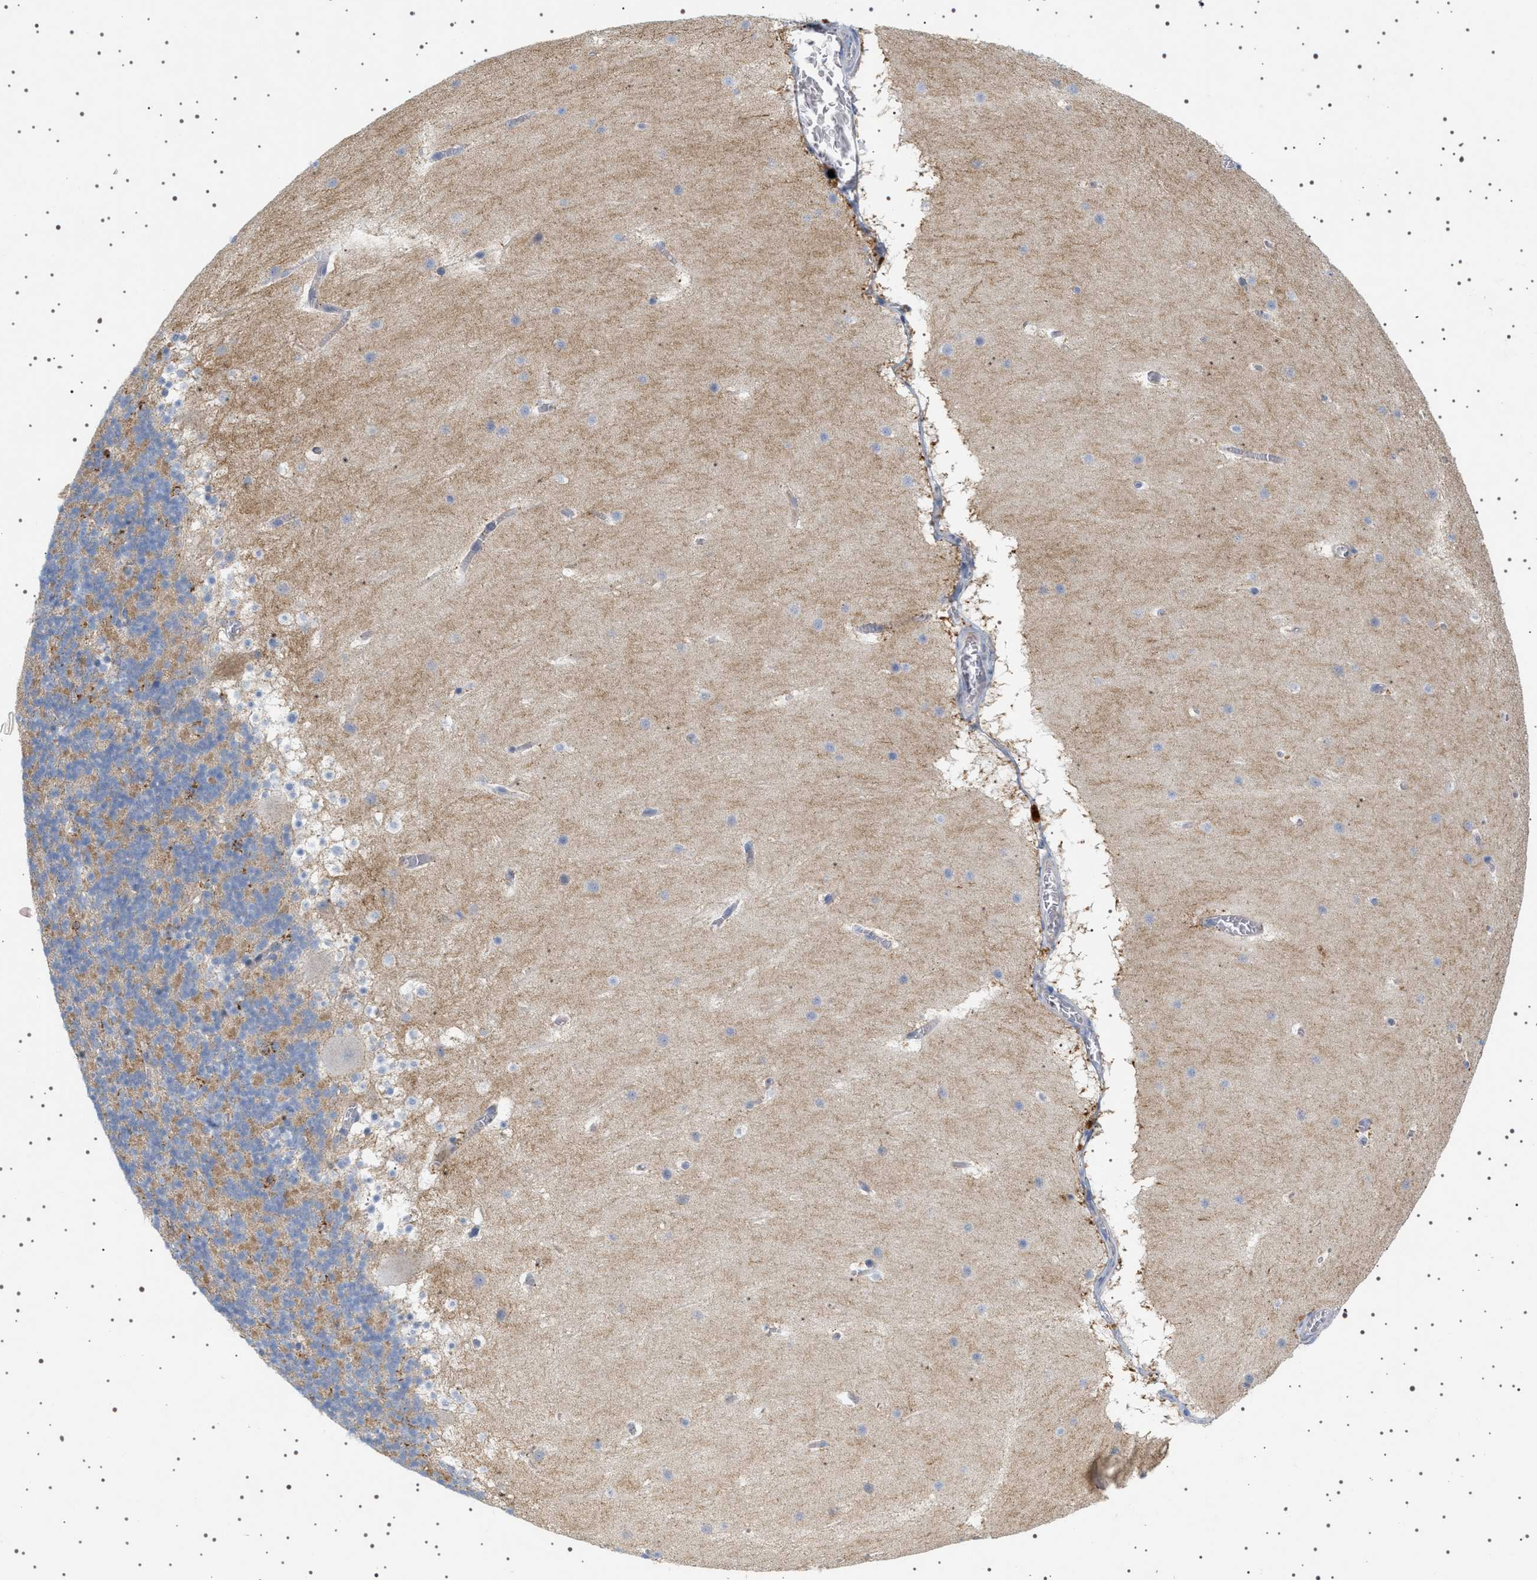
{"staining": {"intensity": "weak", "quantity": "<25%", "location": "cytoplasmic/membranous"}, "tissue": "cerebellum", "cell_type": "Cells in granular layer", "image_type": "normal", "snomed": [{"axis": "morphology", "description": "Normal tissue, NOS"}, {"axis": "topography", "description": "Cerebellum"}], "caption": "This is an IHC photomicrograph of normal cerebellum. There is no expression in cells in granular layer.", "gene": "ADCY10", "patient": {"sex": "male", "age": 45}}